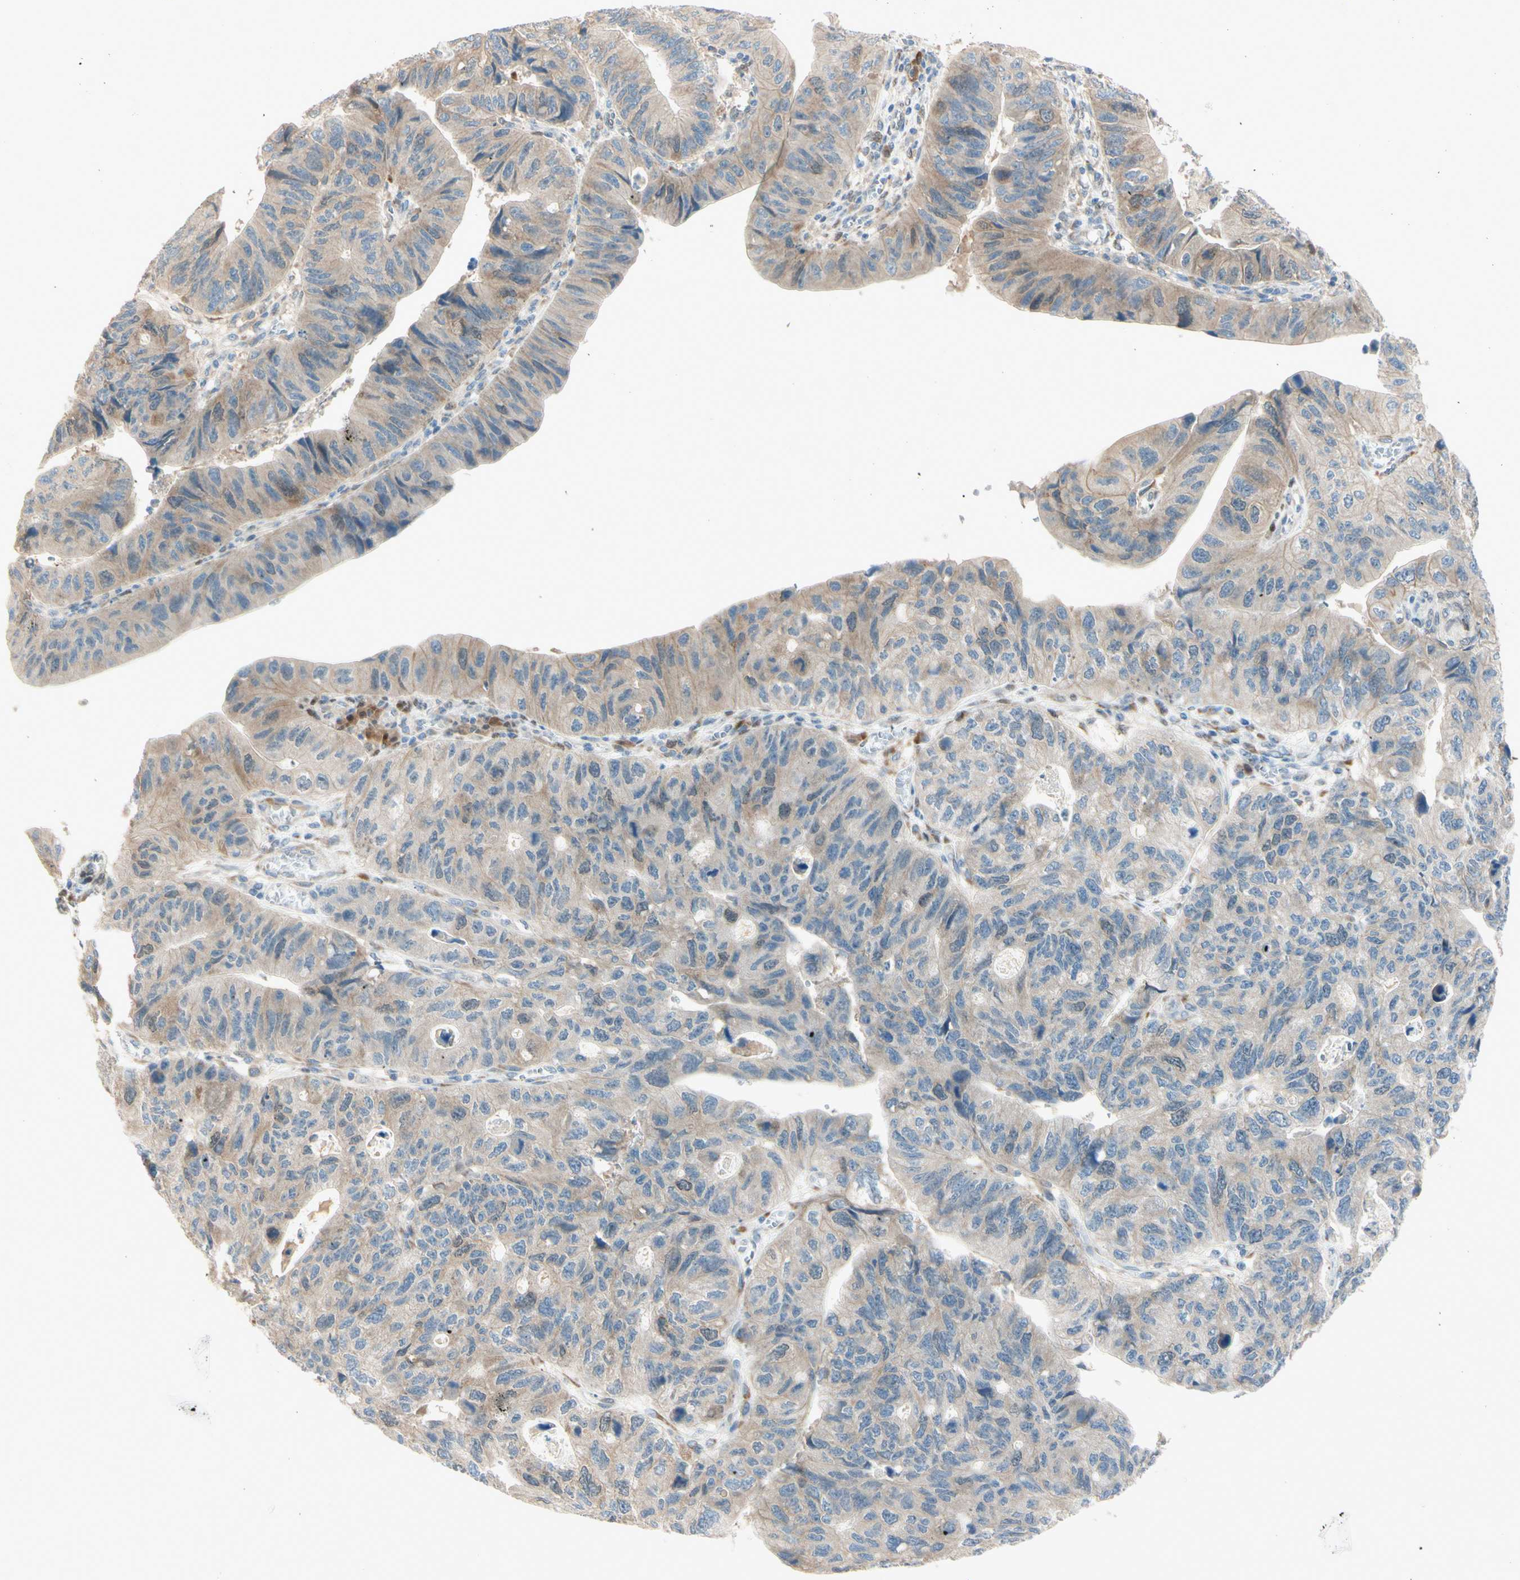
{"staining": {"intensity": "weak", "quantity": "25%-75%", "location": "cytoplasmic/membranous"}, "tissue": "stomach cancer", "cell_type": "Tumor cells", "image_type": "cancer", "snomed": [{"axis": "morphology", "description": "Adenocarcinoma, NOS"}, {"axis": "topography", "description": "Stomach"}], "caption": "Immunohistochemistry (IHC) micrograph of neoplastic tissue: human adenocarcinoma (stomach) stained using immunohistochemistry (IHC) demonstrates low levels of weak protein expression localized specifically in the cytoplasmic/membranous of tumor cells, appearing as a cytoplasmic/membranous brown color.", "gene": "PTTG1", "patient": {"sex": "male", "age": 59}}